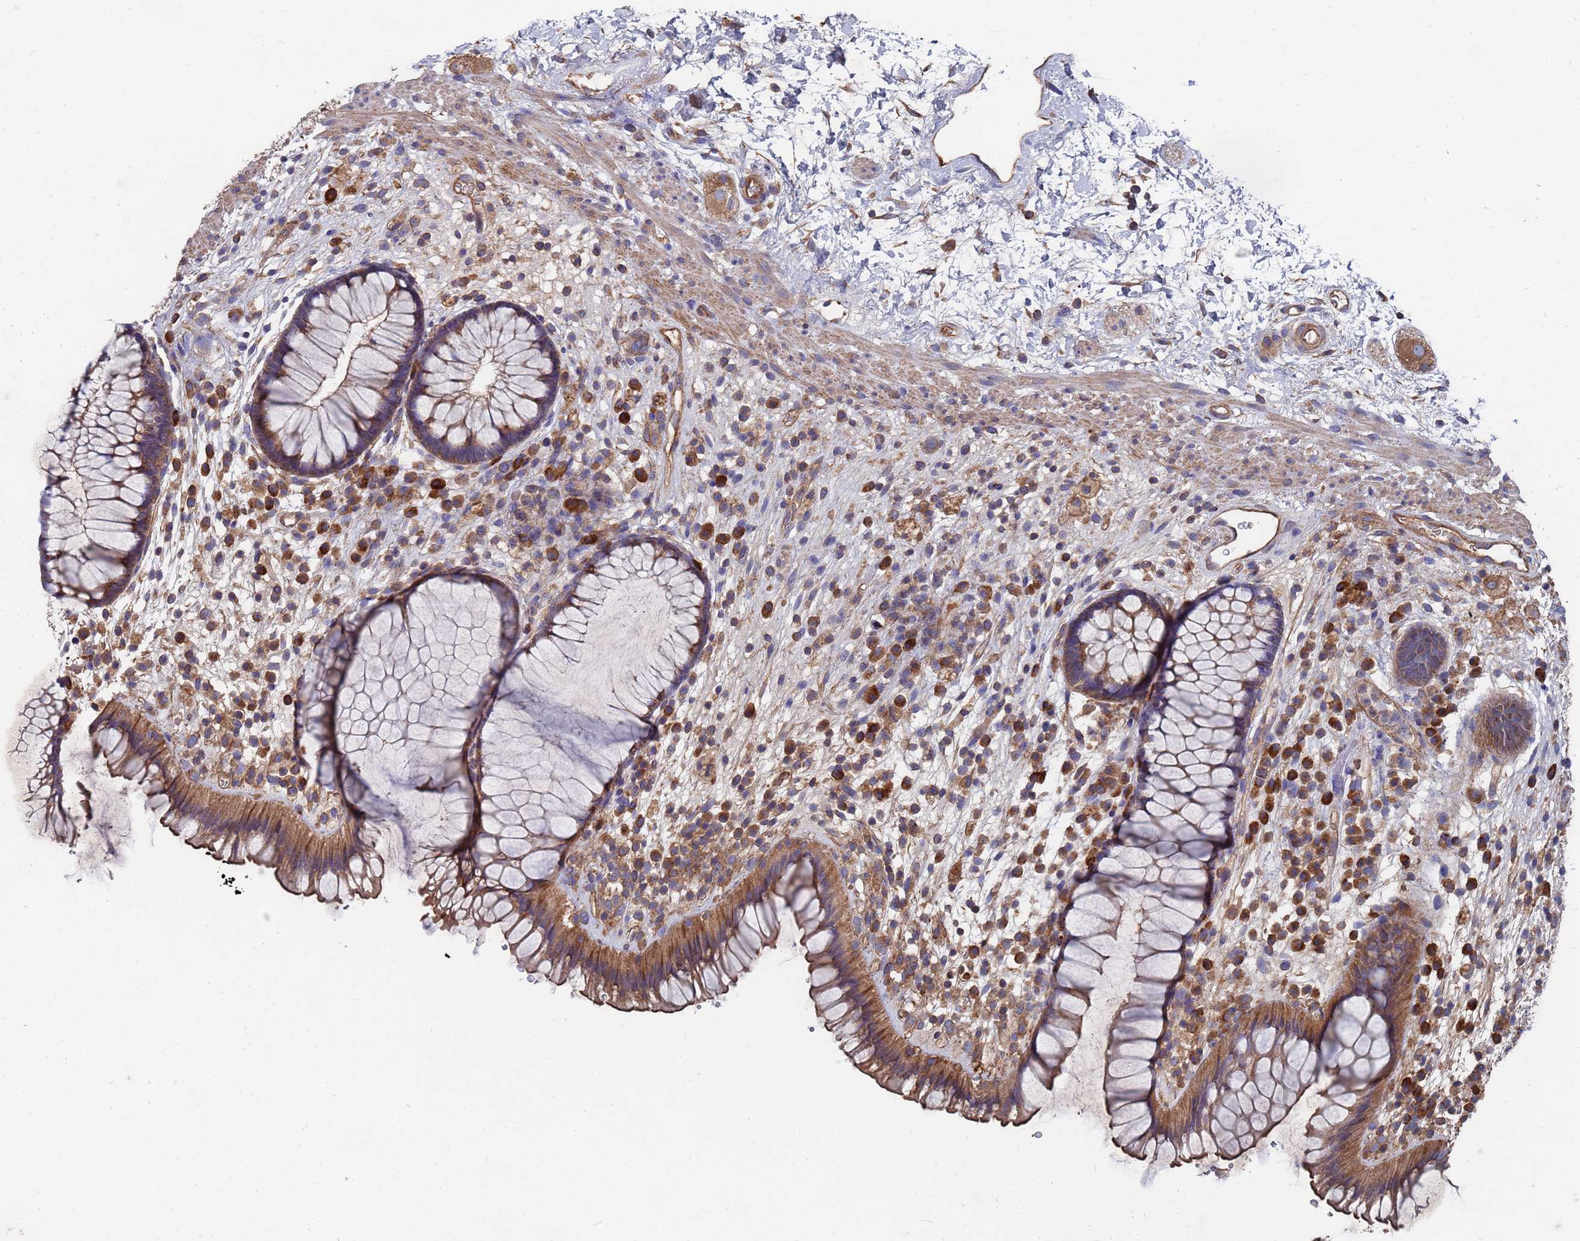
{"staining": {"intensity": "strong", "quantity": ">75%", "location": "cytoplasmic/membranous"}, "tissue": "rectum", "cell_type": "Glandular cells", "image_type": "normal", "snomed": [{"axis": "morphology", "description": "Normal tissue, NOS"}, {"axis": "topography", "description": "Rectum"}], "caption": "Immunohistochemical staining of unremarkable rectum reveals high levels of strong cytoplasmic/membranous positivity in approximately >75% of glandular cells.", "gene": "PYCR1", "patient": {"sex": "male", "age": 51}}